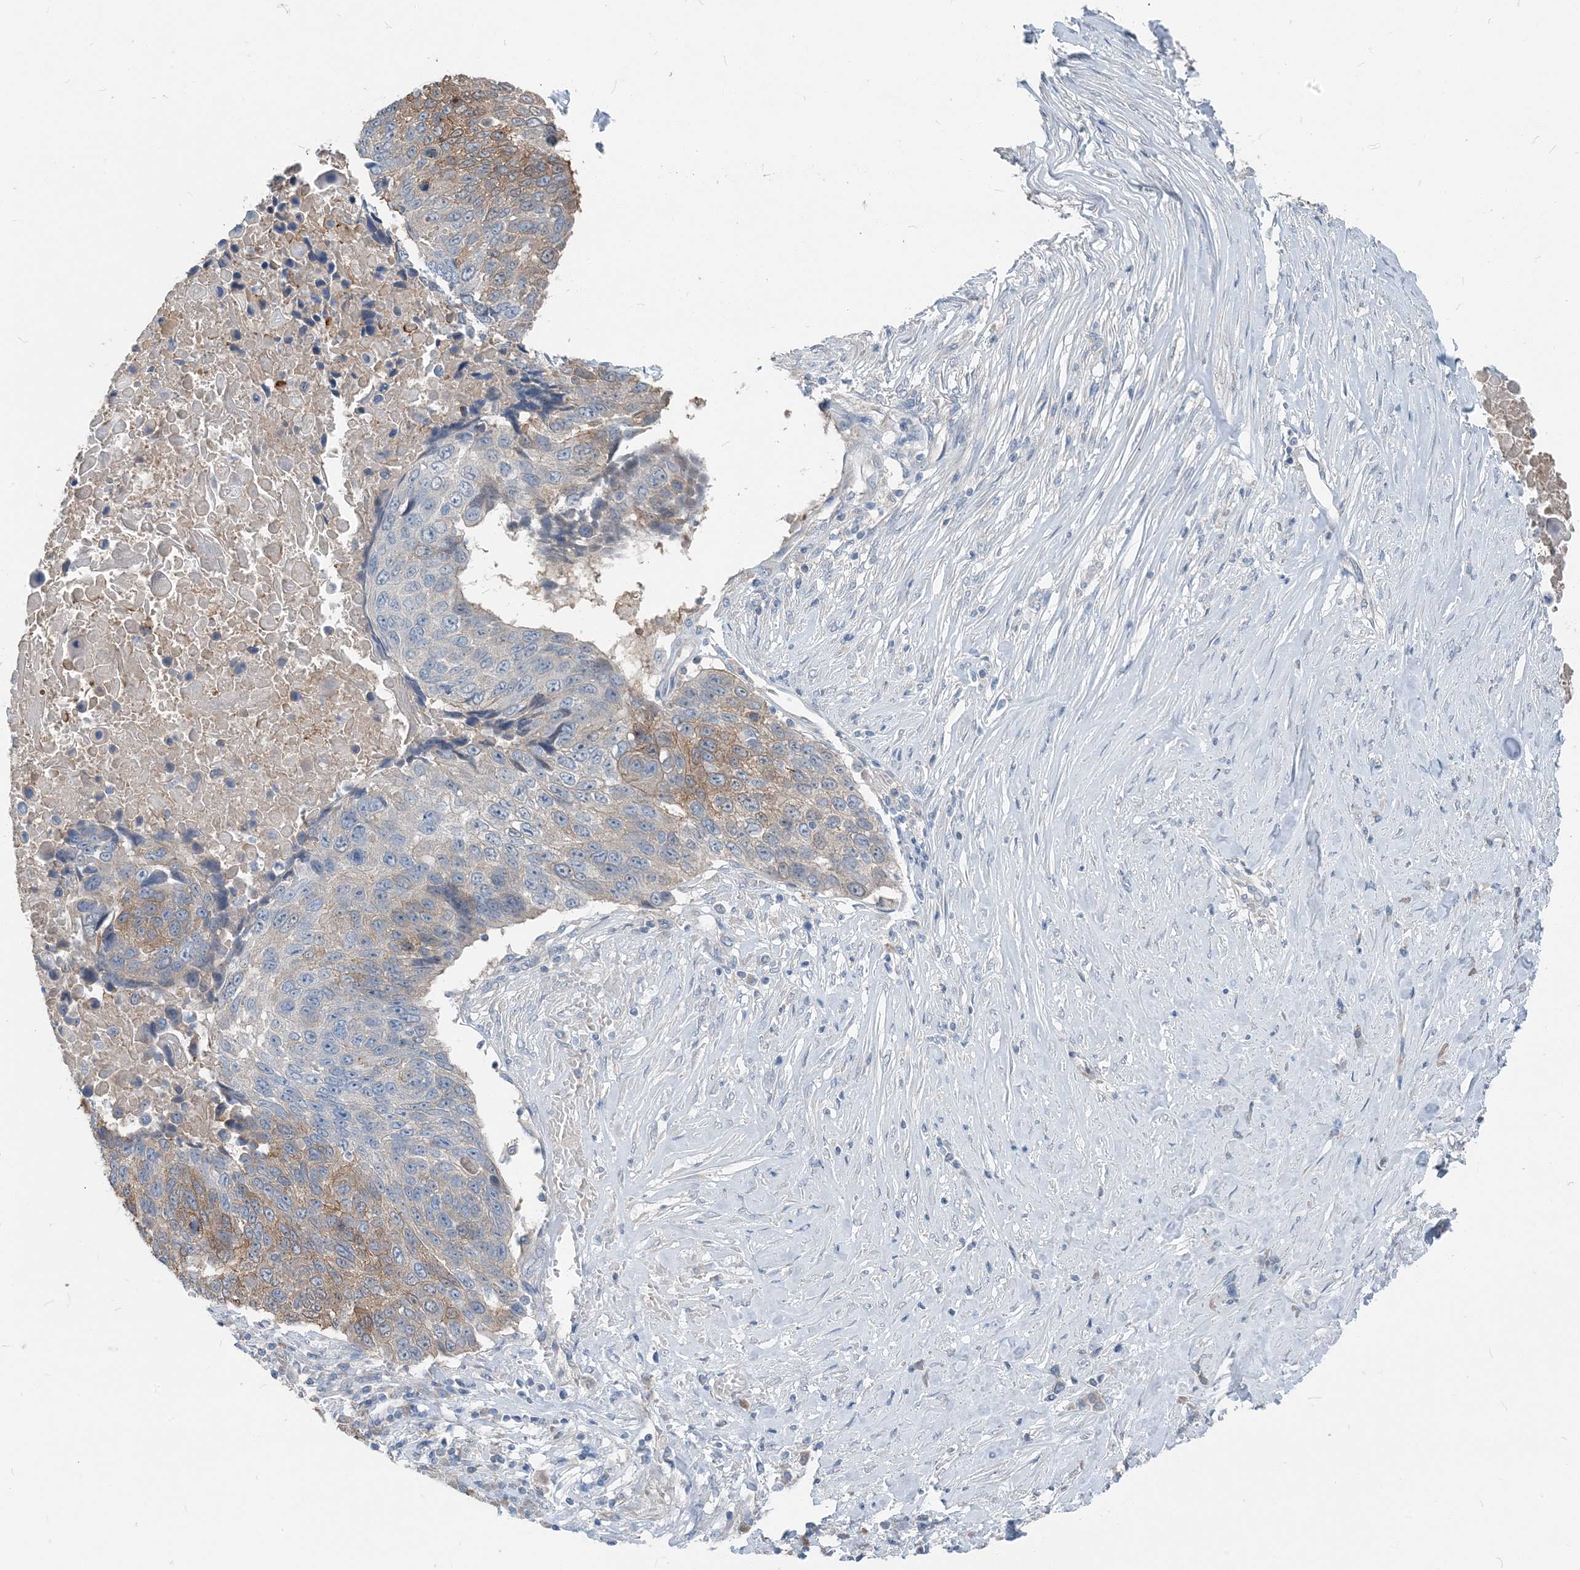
{"staining": {"intensity": "moderate", "quantity": "25%-75%", "location": "cytoplasmic/membranous"}, "tissue": "lung cancer", "cell_type": "Tumor cells", "image_type": "cancer", "snomed": [{"axis": "morphology", "description": "Squamous cell carcinoma, NOS"}, {"axis": "topography", "description": "Lung"}], "caption": "Immunohistochemical staining of human lung squamous cell carcinoma demonstrates medium levels of moderate cytoplasmic/membranous staining in about 25%-75% of tumor cells.", "gene": "NCOA7", "patient": {"sex": "male", "age": 66}}